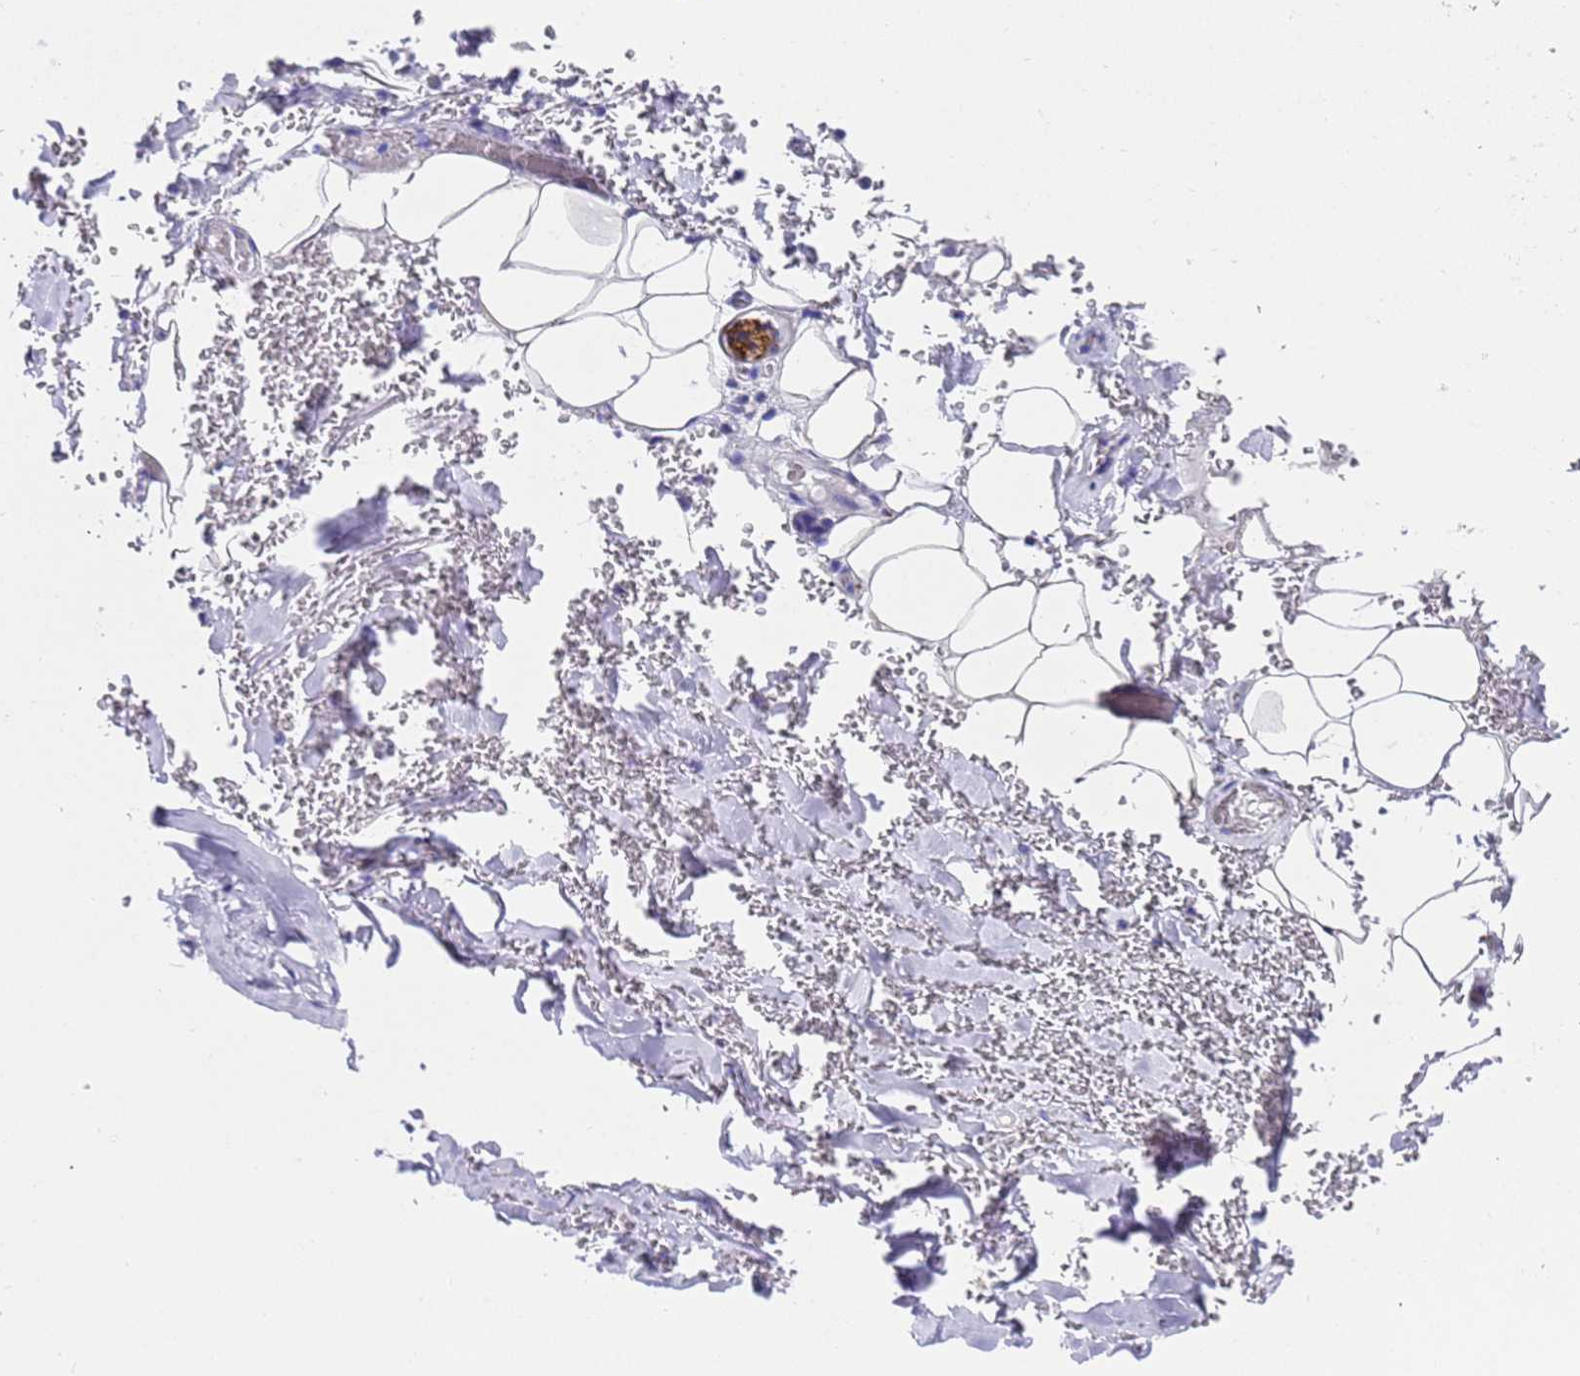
{"staining": {"intensity": "negative", "quantity": "none", "location": "none"}, "tissue": "adipose tissue", "cell_type": "Adipocytes", "image_type": "normal", "snomed": [{"axis": "morphology", "description": "Normal tissue, NOS"}, {"axis": "topography", "description": "Lymph node"}, {"axis": "topography", "description": "Bronchus"}], "caption": "Immunohistochemistry (IHC) of unremarkable human adipose tissue displays no staining in adipocytes. (Stains: DAB (3,3'-diaminobenzidine) immunohistochemistry (IHC) with hematoxylin counter stain, Microscopy: brightfield microscopy at high magnification).", "gene": "FAM72A", "patient": {"sex": "male", "age": 63}}